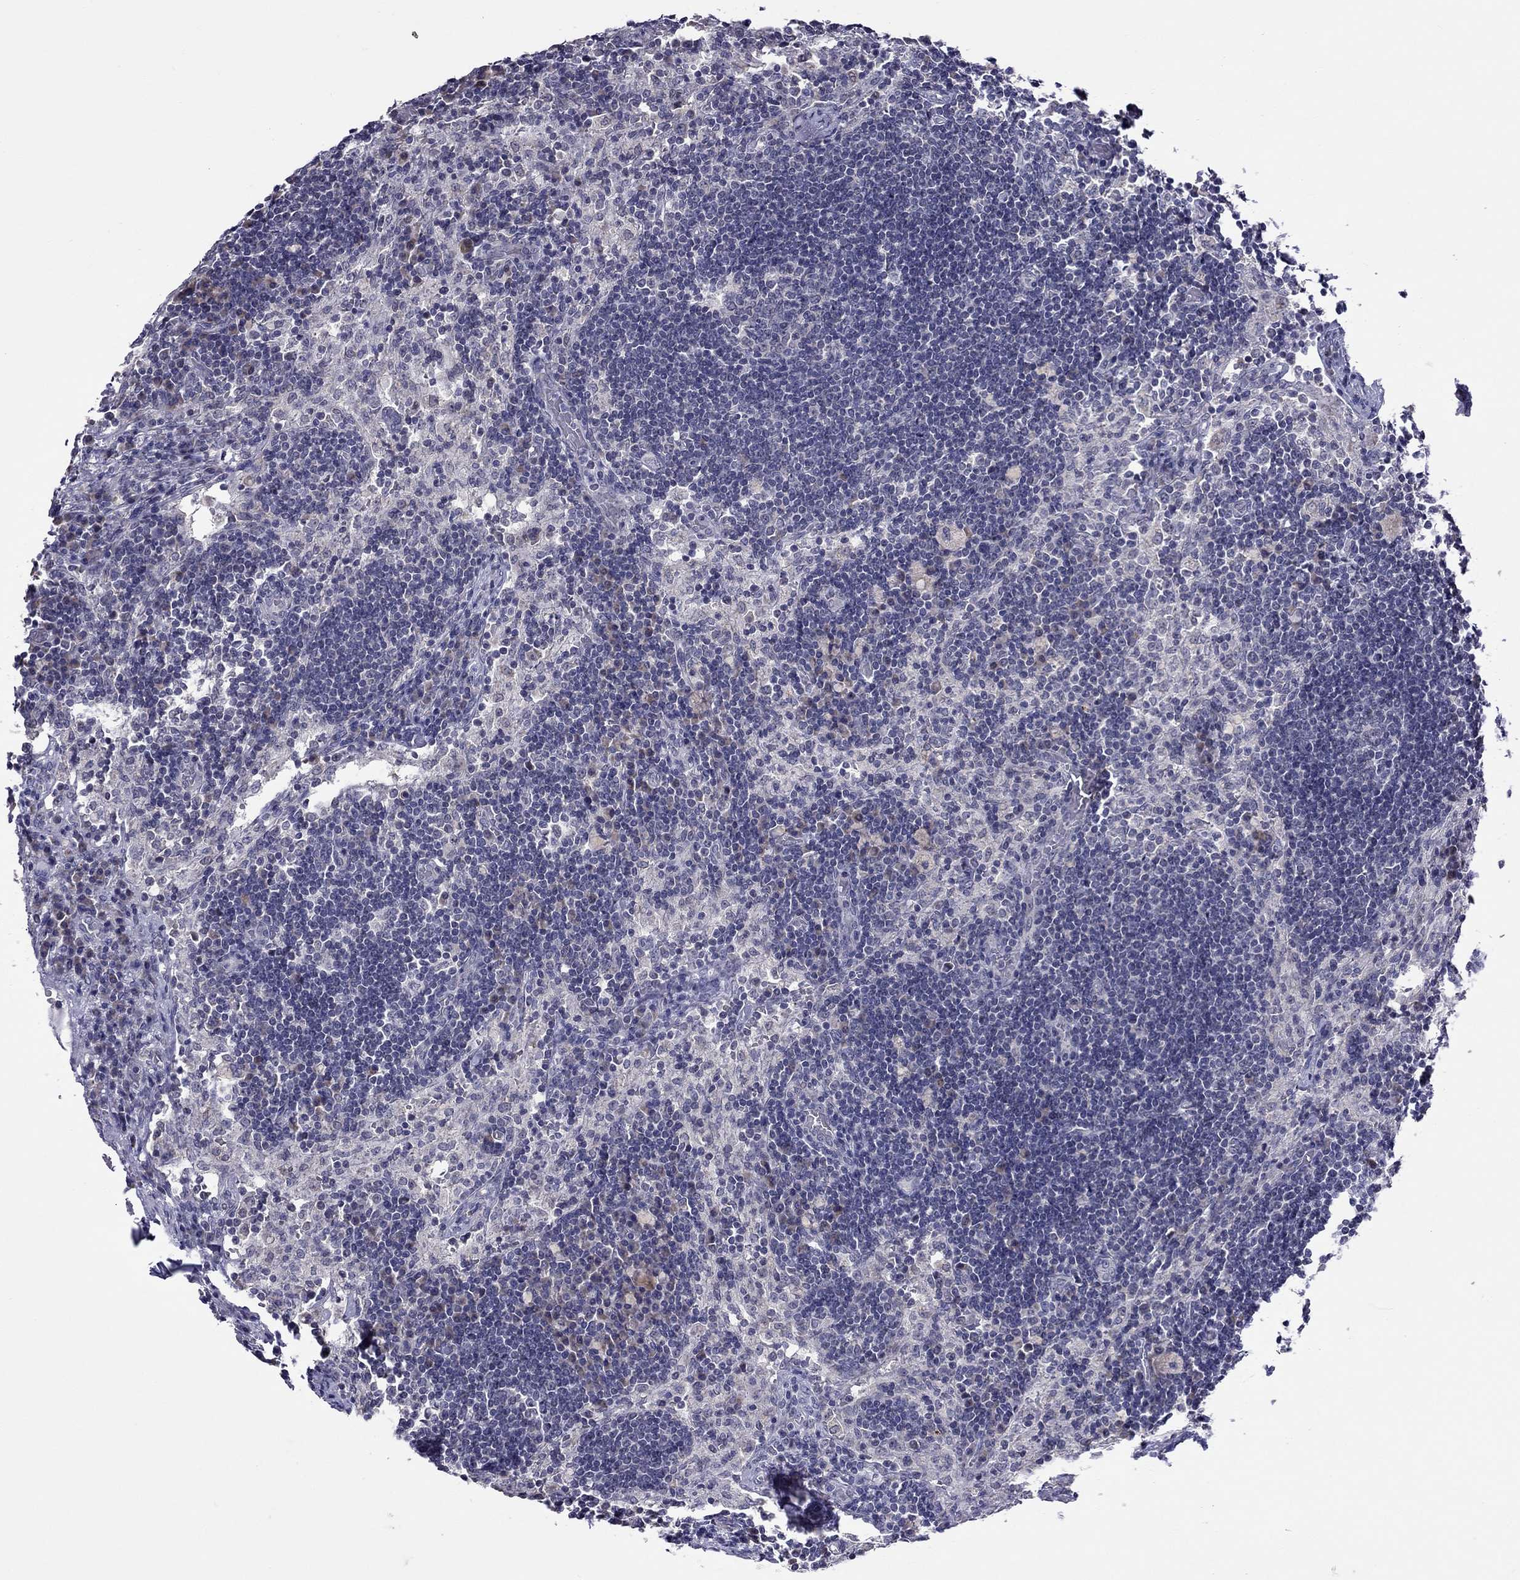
{"staining": {"intensity": "negative", "quantity": "none", "location": "none"}, "tissue": "lymph node", "cell_type": "Germinal center cells", "image_type": "normal", "snomed": [{"axis": "morphology", "description": "Normal tissue, NOS"}, {"axis": "topography", "description": "Lymph node"}], "caption": "DAB (3,3'-diaminobenzidine) immunohistochemical staining of unremarkable lymph node shows no significant staining in germinal center cells.", "gene": "HES5", "patient": {"sex": "male", "age": 63}}